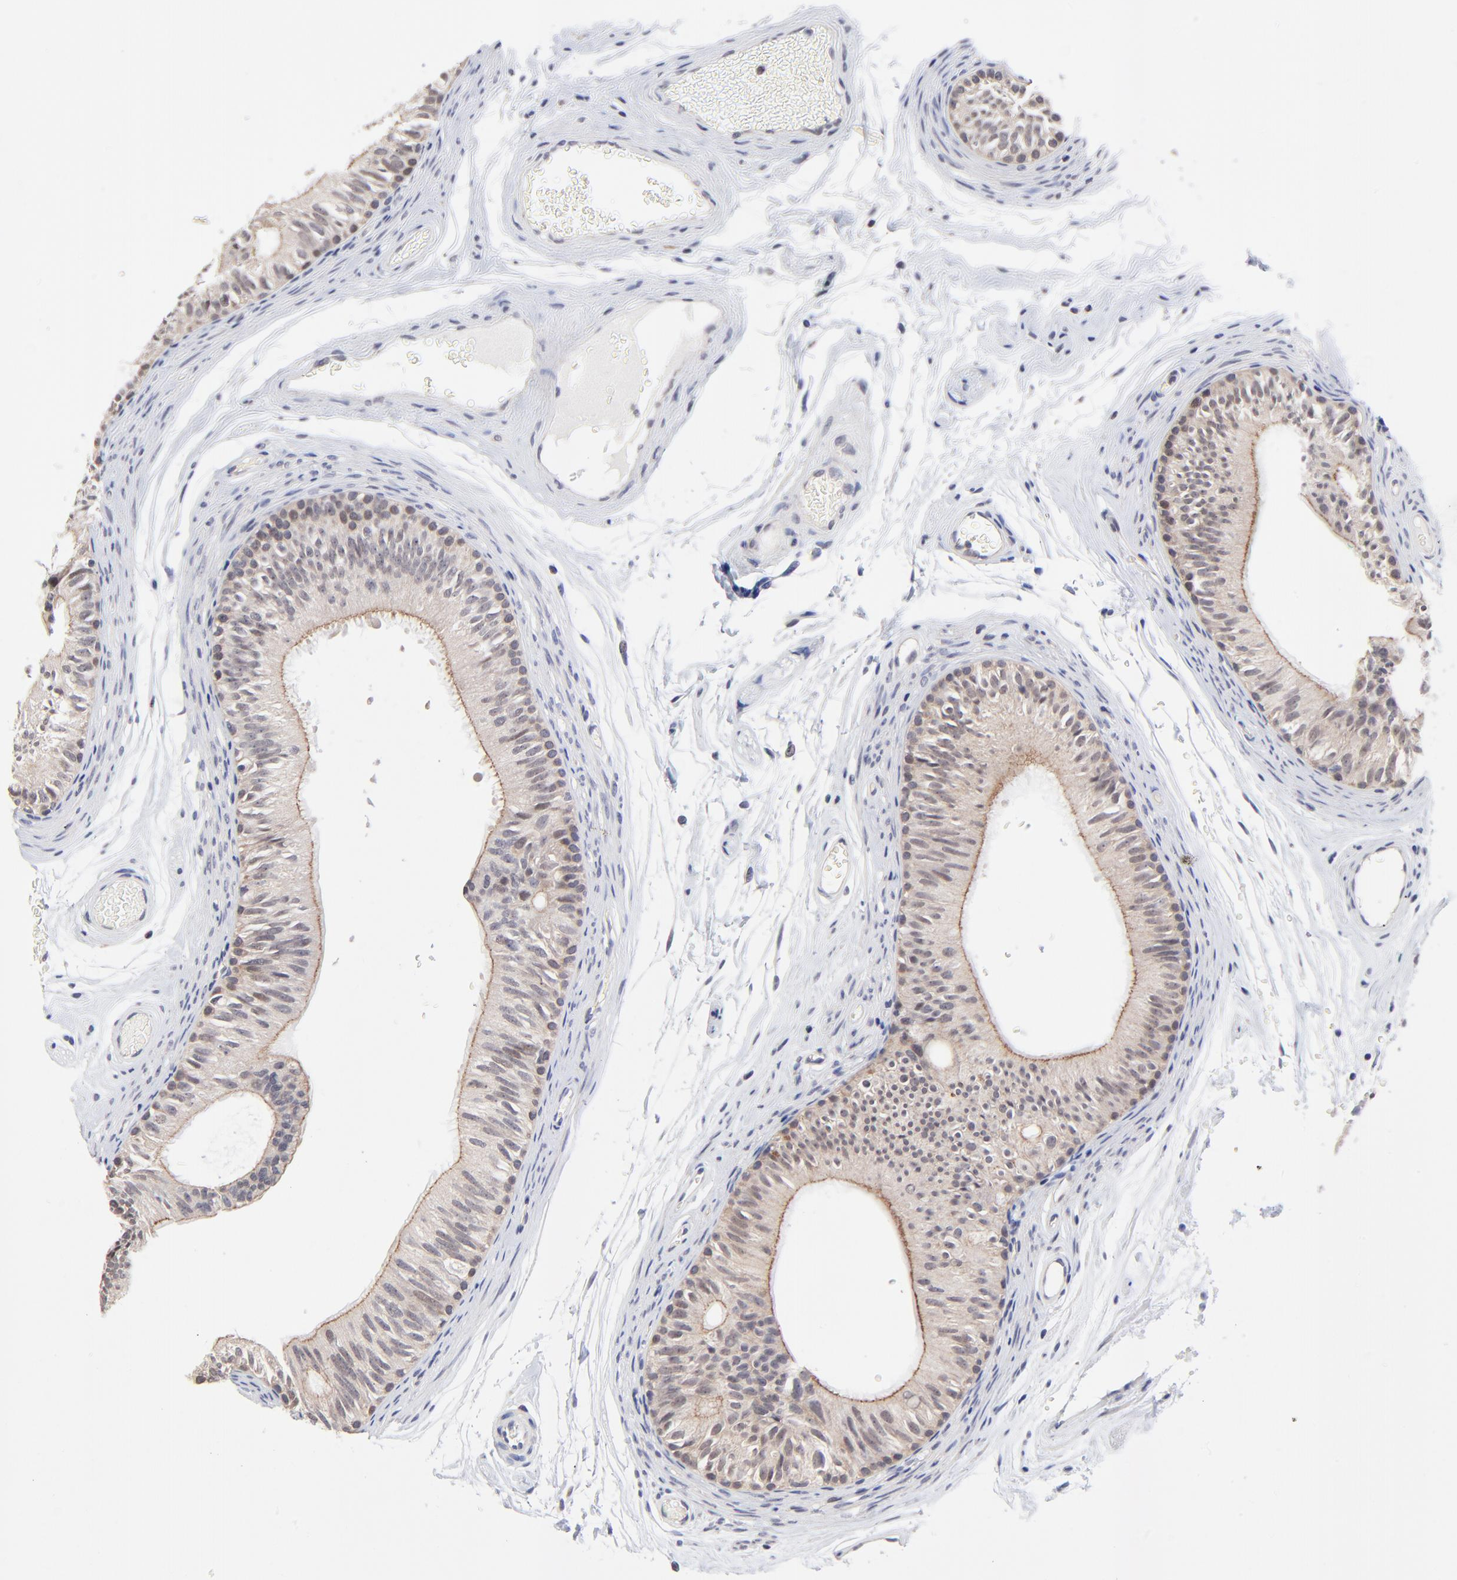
{"staining": {"intensity": "moderate", "quantity": ">75%", "location": "cytoplasmic/membranous"}, "tissue": "epididymis", "cell_type": "Glandular cells", "image_type": "normal", "snomed": [{"axis": "morphology", "description": "Normal tissue, NOS"}, {"axis": "topography", "description": "Testis"}, {"axis": "topography", "description": "Epididymis"}], "caption": "Brown immunohistochemical staining in normal epididymis demonstrates moderate cytoplasmic/membranous staining in approximately >75% of glandular cells.", "gene": "FBXO8", "patient": {"sex": "male", "age": 36}}